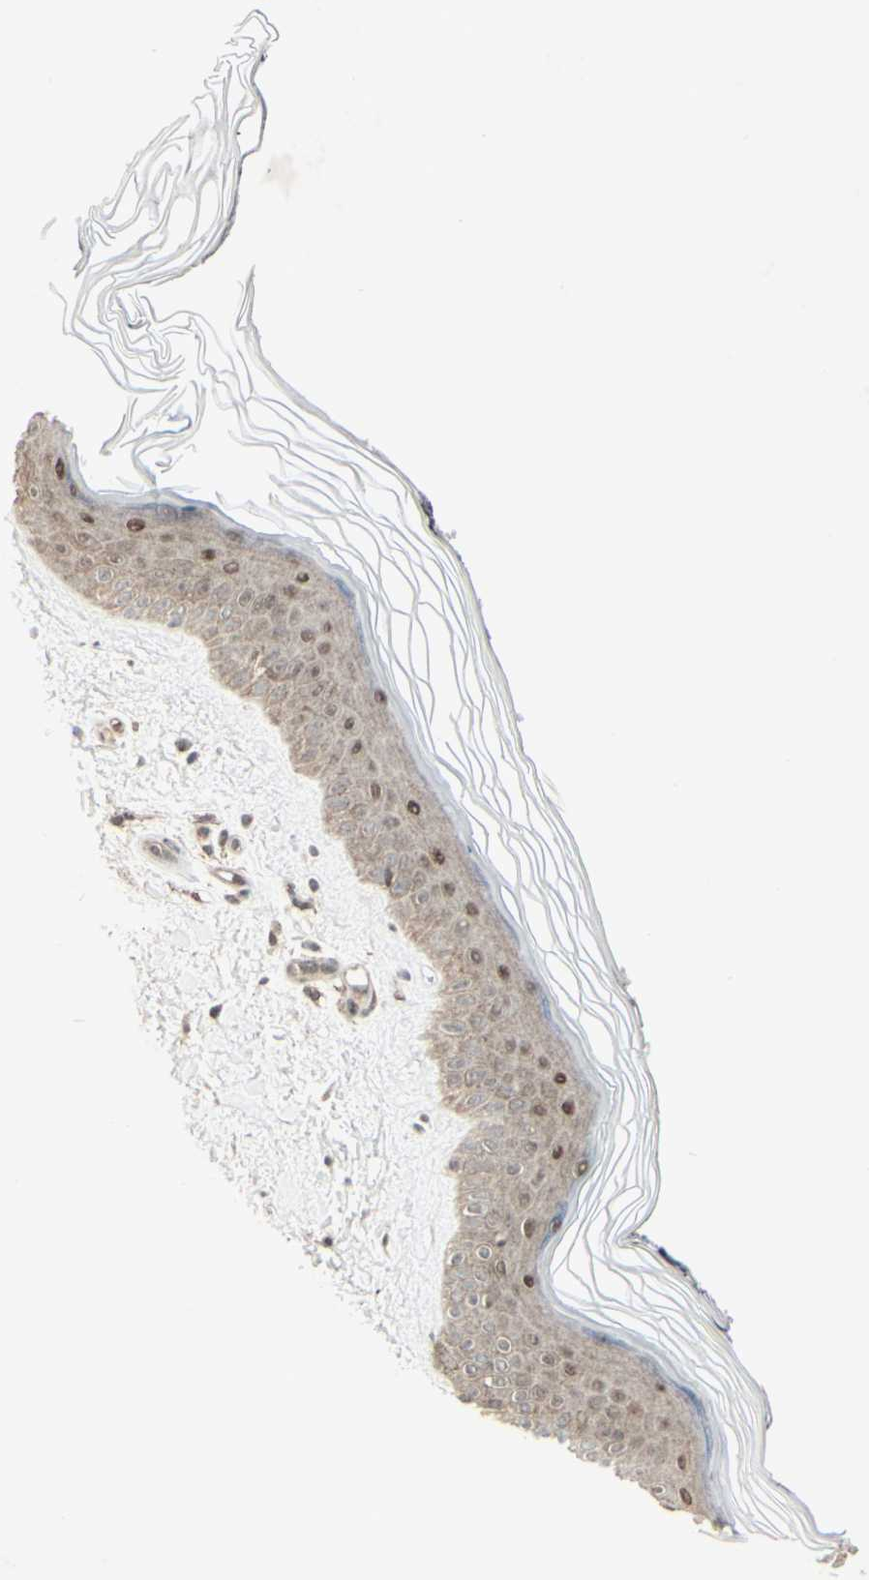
{"staining": {"intensity": "weak", "quantity": ">75%", "location": "cytoplasmic/membranous"}, "tissue": "skin", "cell_type": "Fibroblasts", "image_type": "normal", "snomed": [{"axis": "morphology", "description": "Normal tissue, NOS"}, {"axis": "topography", "description": "Skin"}], "caption": "High-magnification brightfield microscopy of benign skin stained with DAB (brown) and counterstained with hematoxylin (blue). fibroblasts exhibit weak cytoplasmic/membranous expression is present in about>75% of cells. The staining was performed using DAB (3,3'-diaminobenzidine), with brown indicating positive protein expression. Nuclei are stained blue with hematoxylin.", "gene": "CD33", "patient": {"sex": "female", "age": 19}}